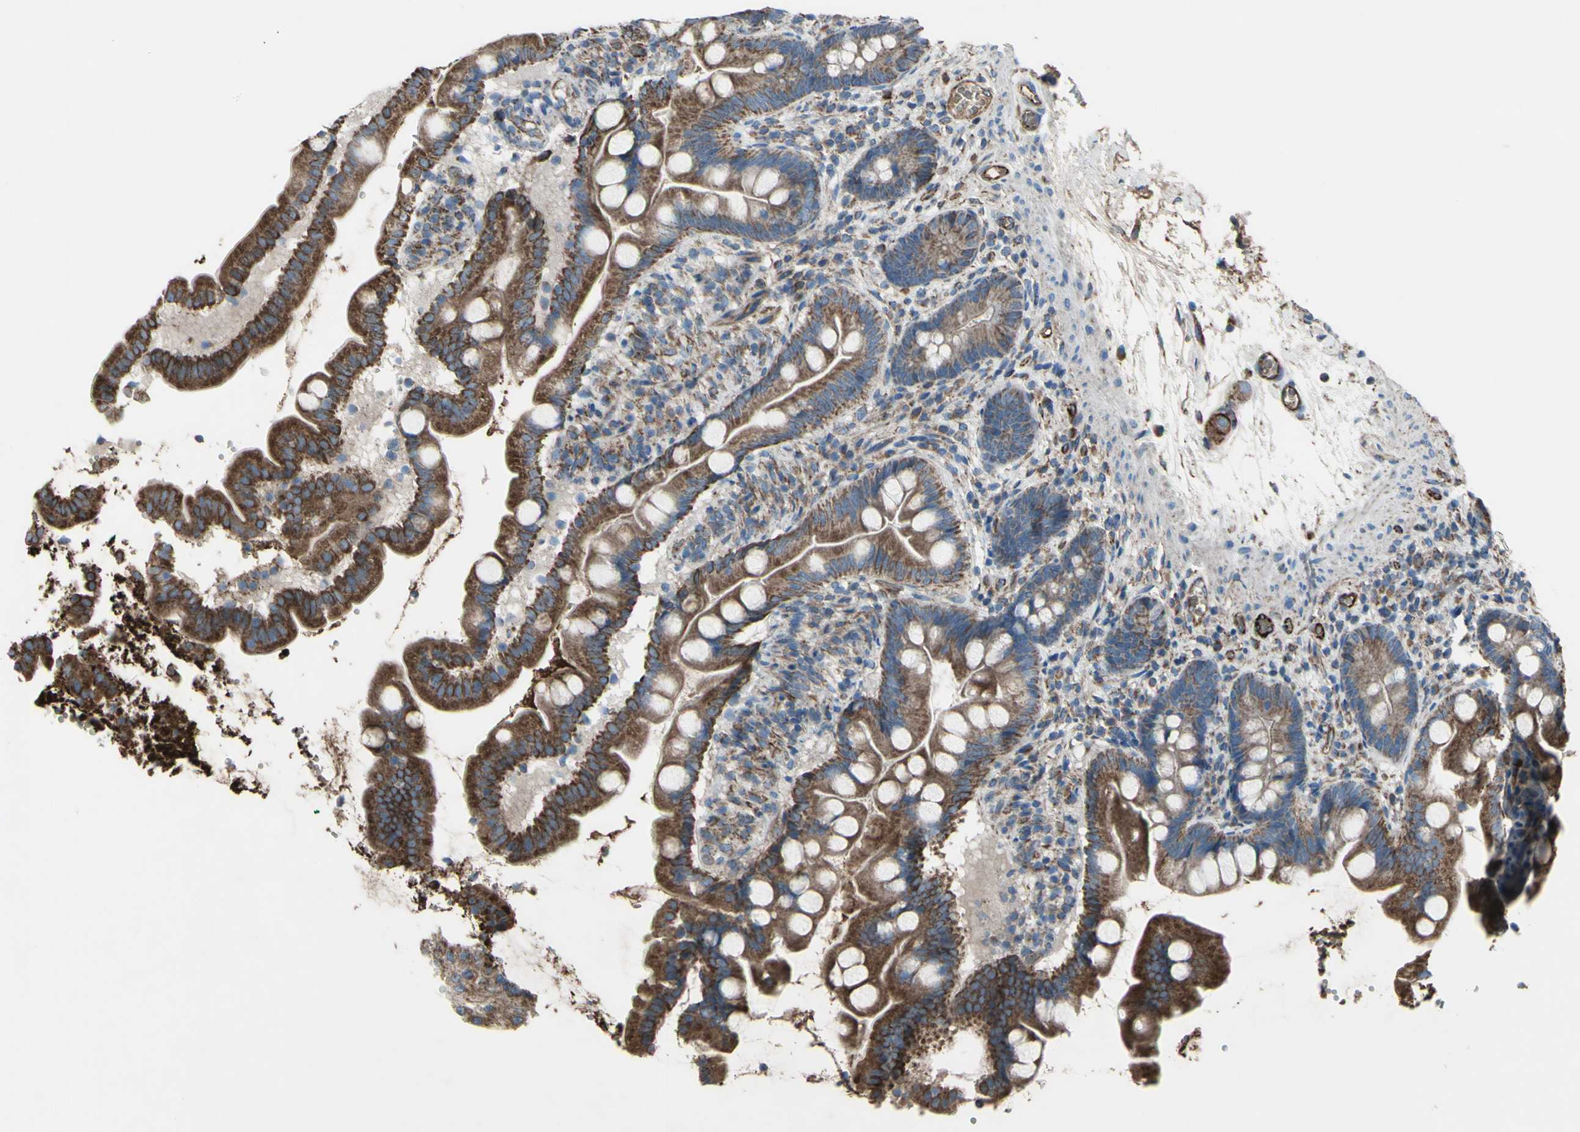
{"staining": {"intensity": "moderate", "quantity": "25%-75%", "location": "cytoplasmic/membranous"}, "tissue": "small intestine", "cell_type": "Glandular cells", "image_type": "normal", "snomed": [{"axis": "morphology", "description": "Normal tissue, NOS"}, {"axis": "topography", "description": "Small intestine"}], "caption": "Protein expression analysis of benign human small intestine reveals moderate cytoplasmic/membranous positivity in approximately 25%-75% of glandular cells. The protein of interest is stained brown, and the nuclei are stained in blue (DAB (3,3'-diaminobenzidine) IHC with brightfield microscopy, high magnification).", "gene": "EMC7", "patient": {"sex": "female", "age": 56}}